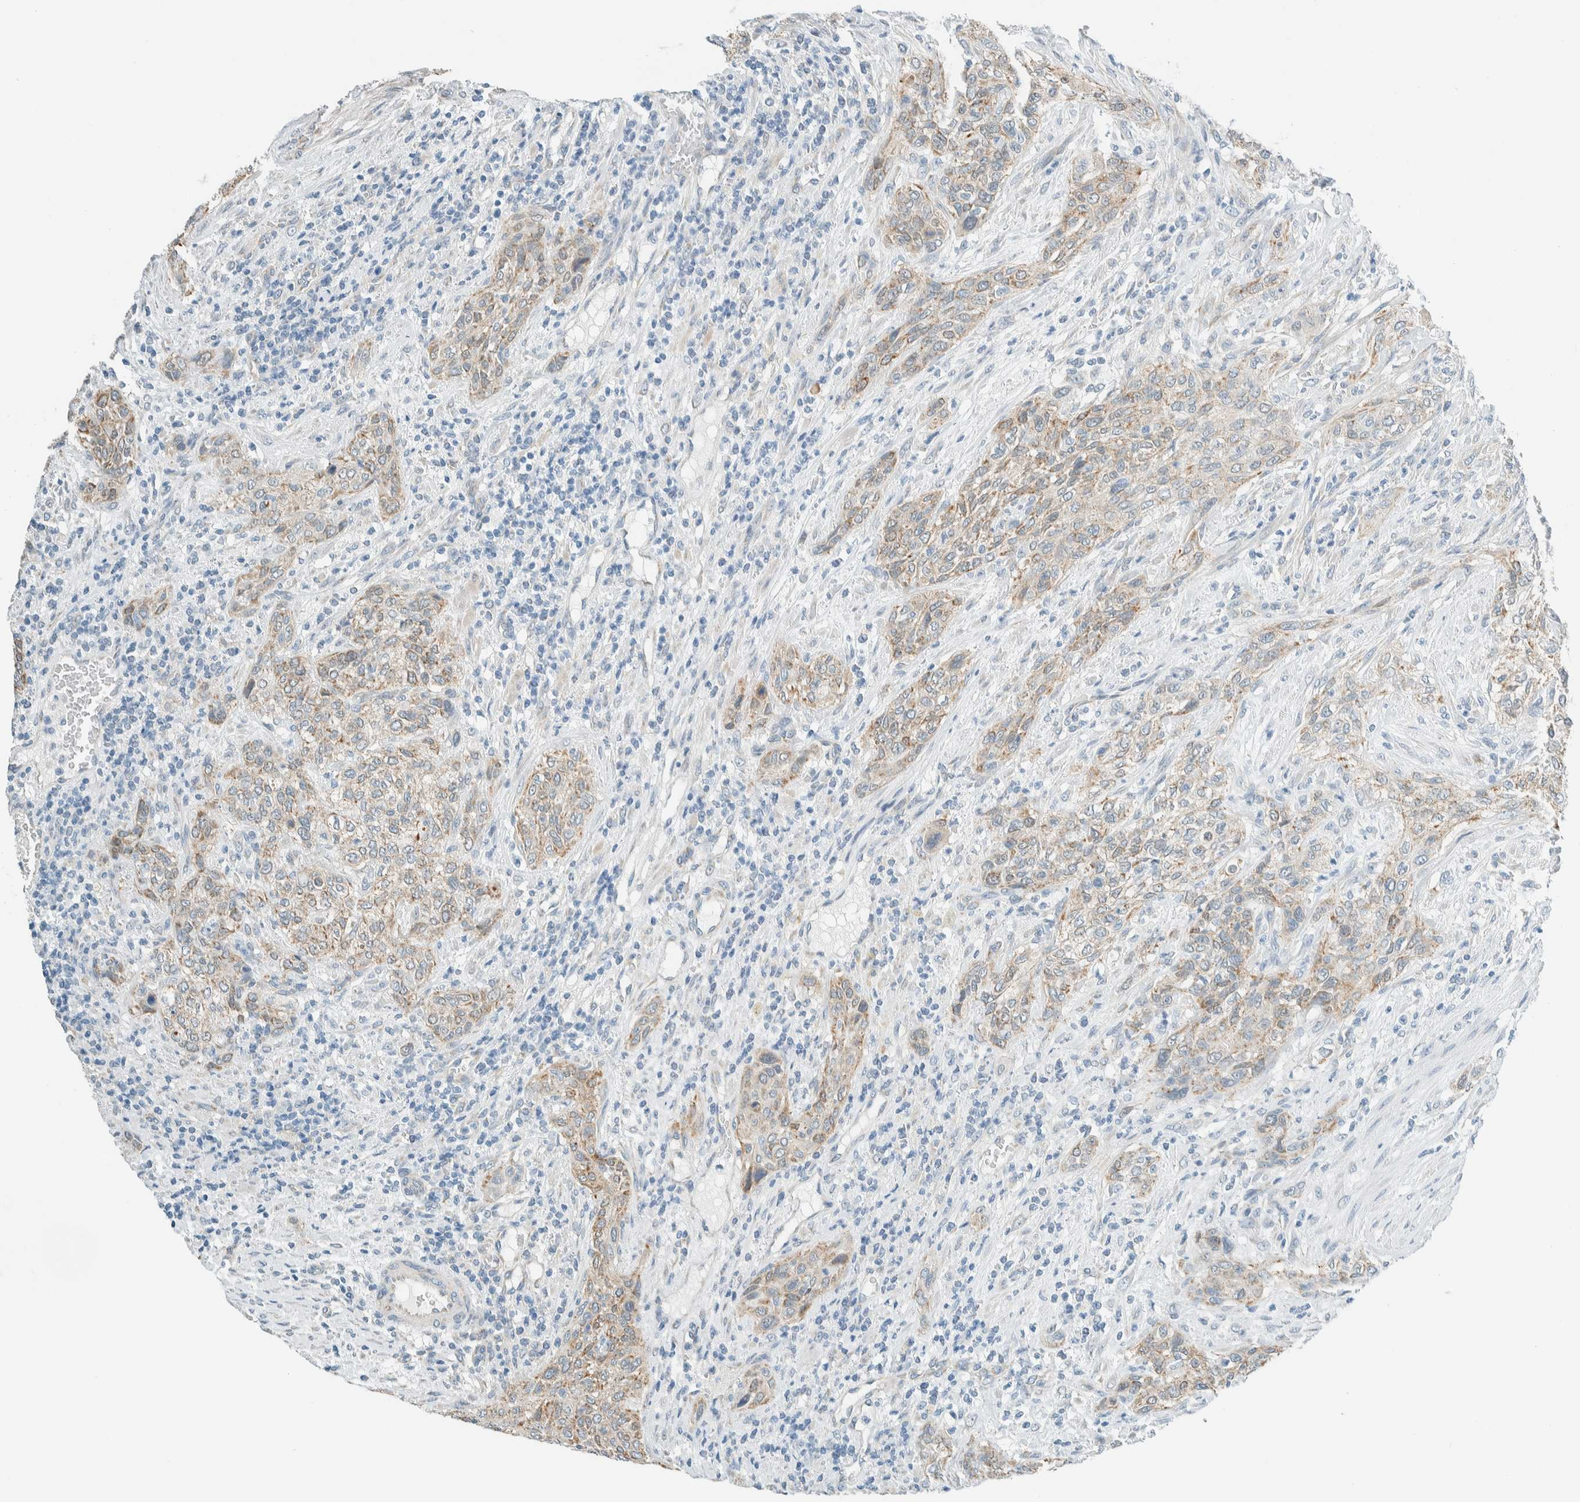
{"staining": {"intensity": "weak", "quantity": ">75%", "location": "cytoplasmic/membranous"}, "tissue": "urothelial cancer", "cell_type": "Tumor cells", "image_type": "cancer", "snomed": [{"axis": "morphology", "description": "Urothelial carcinoma, Low grade"}, {"axis": "morphology", "description": "Urothelial carcinoma, High grade"}, {"axis": "topography", "description": "Urinary bladder"}], "caption": "This histopathology image displays IHC staining of urothelial carcinoma (low-grade), with low weak cytoplasmic/membranous positivity in approximately >75% of tumor cells.", "gene": "ALDH7A1", "patient": {"sex": "male", "age": 35}}